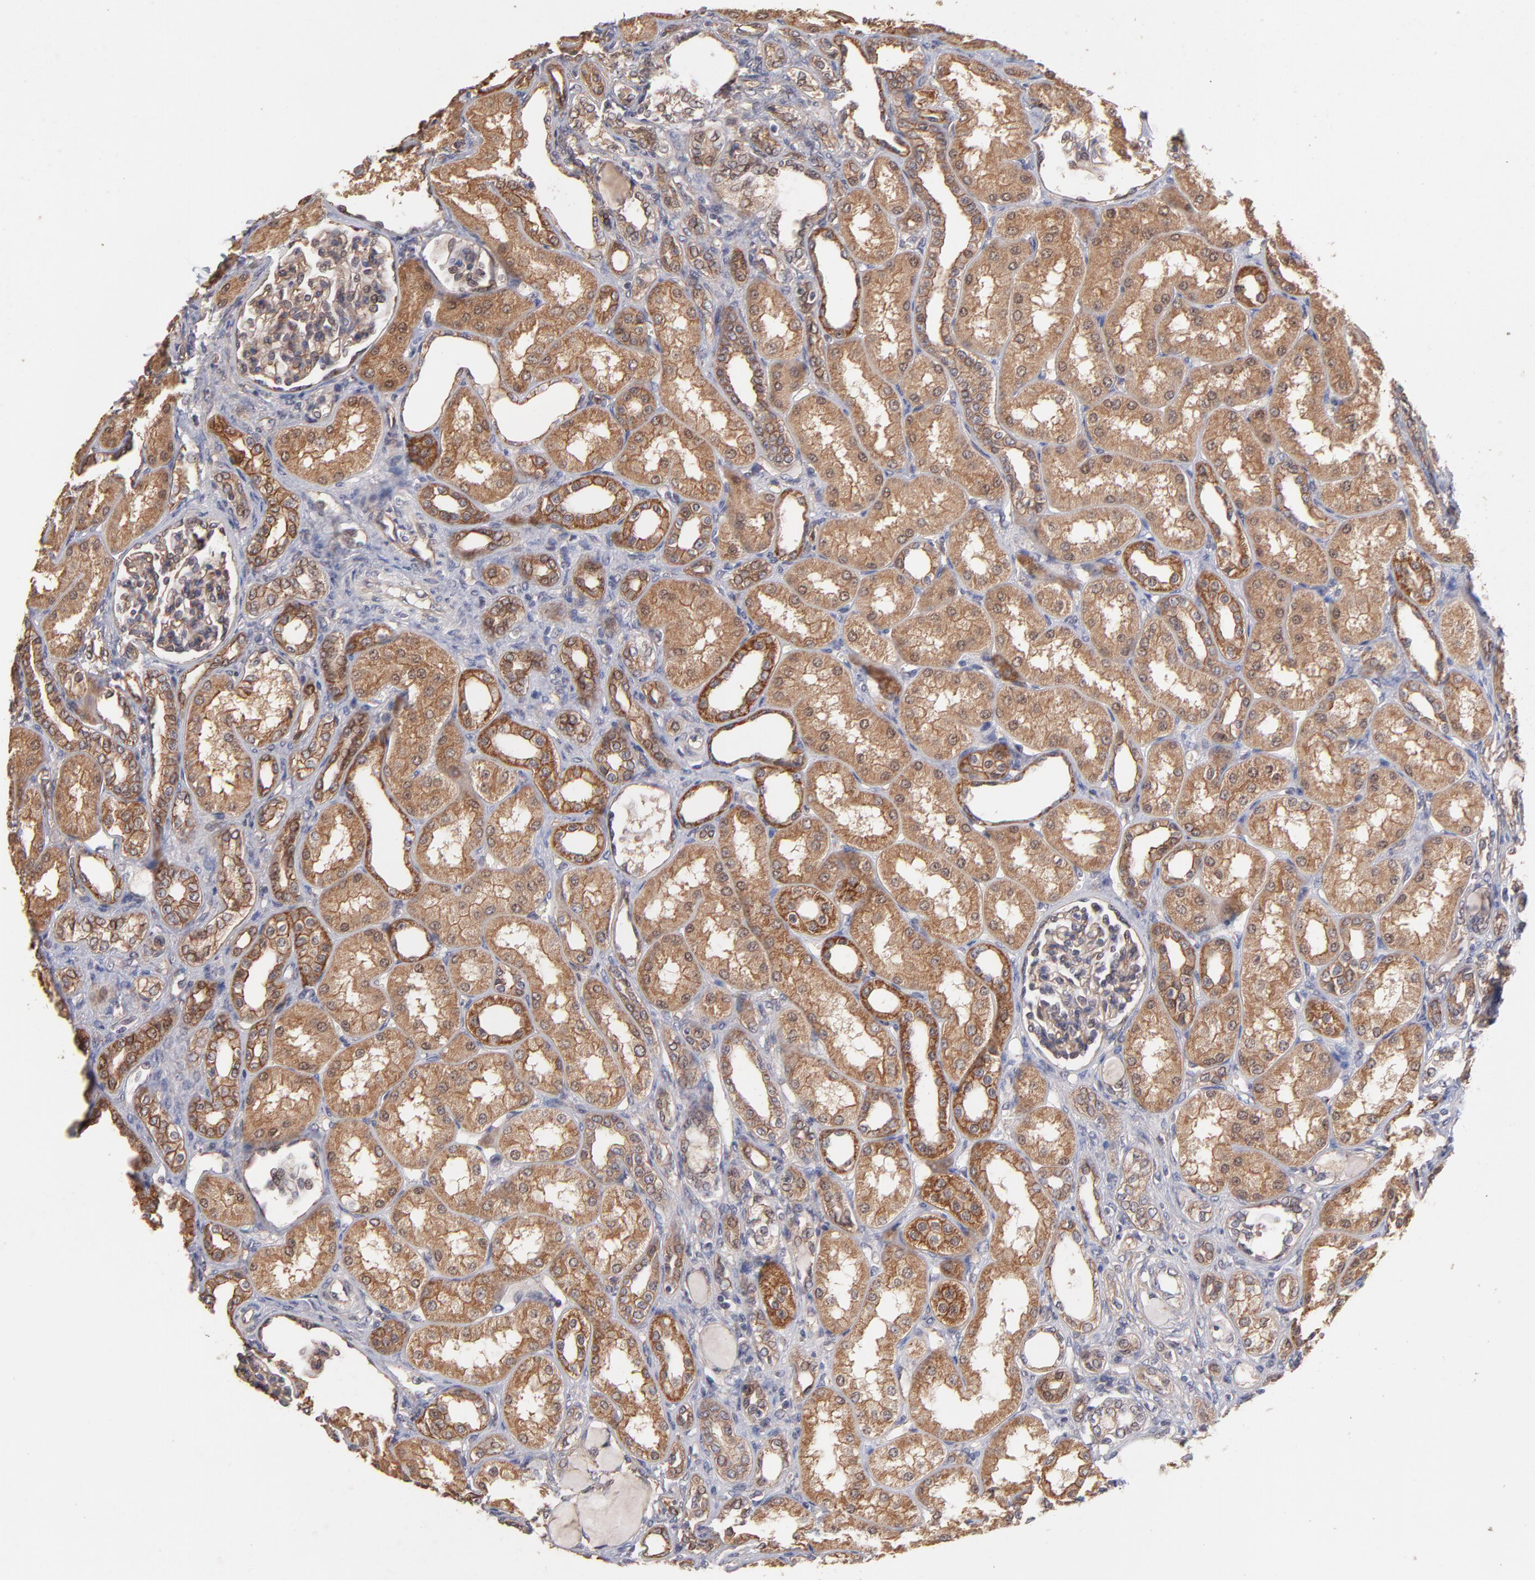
{"staining": {"intensity": "moderate", "quantity": ">75%", "location": "cytoplasmic/membranous"}, "tissue": "kidney", "cell_type": "Cells in glomeruli", "image_type": "normal", "snomed": [{"axis": "morphology", "description": "Normal tissue, NOS"}, {"axis": "topography", "description": "Kidney"}], "caption": "The immunohistochemical stain labels moderate cytoplasmic/membranous staining in cells in glomeruli of unremarkable kidney.", "gene": "STAP2", "patient": {"sex": "male", "age": 7}}